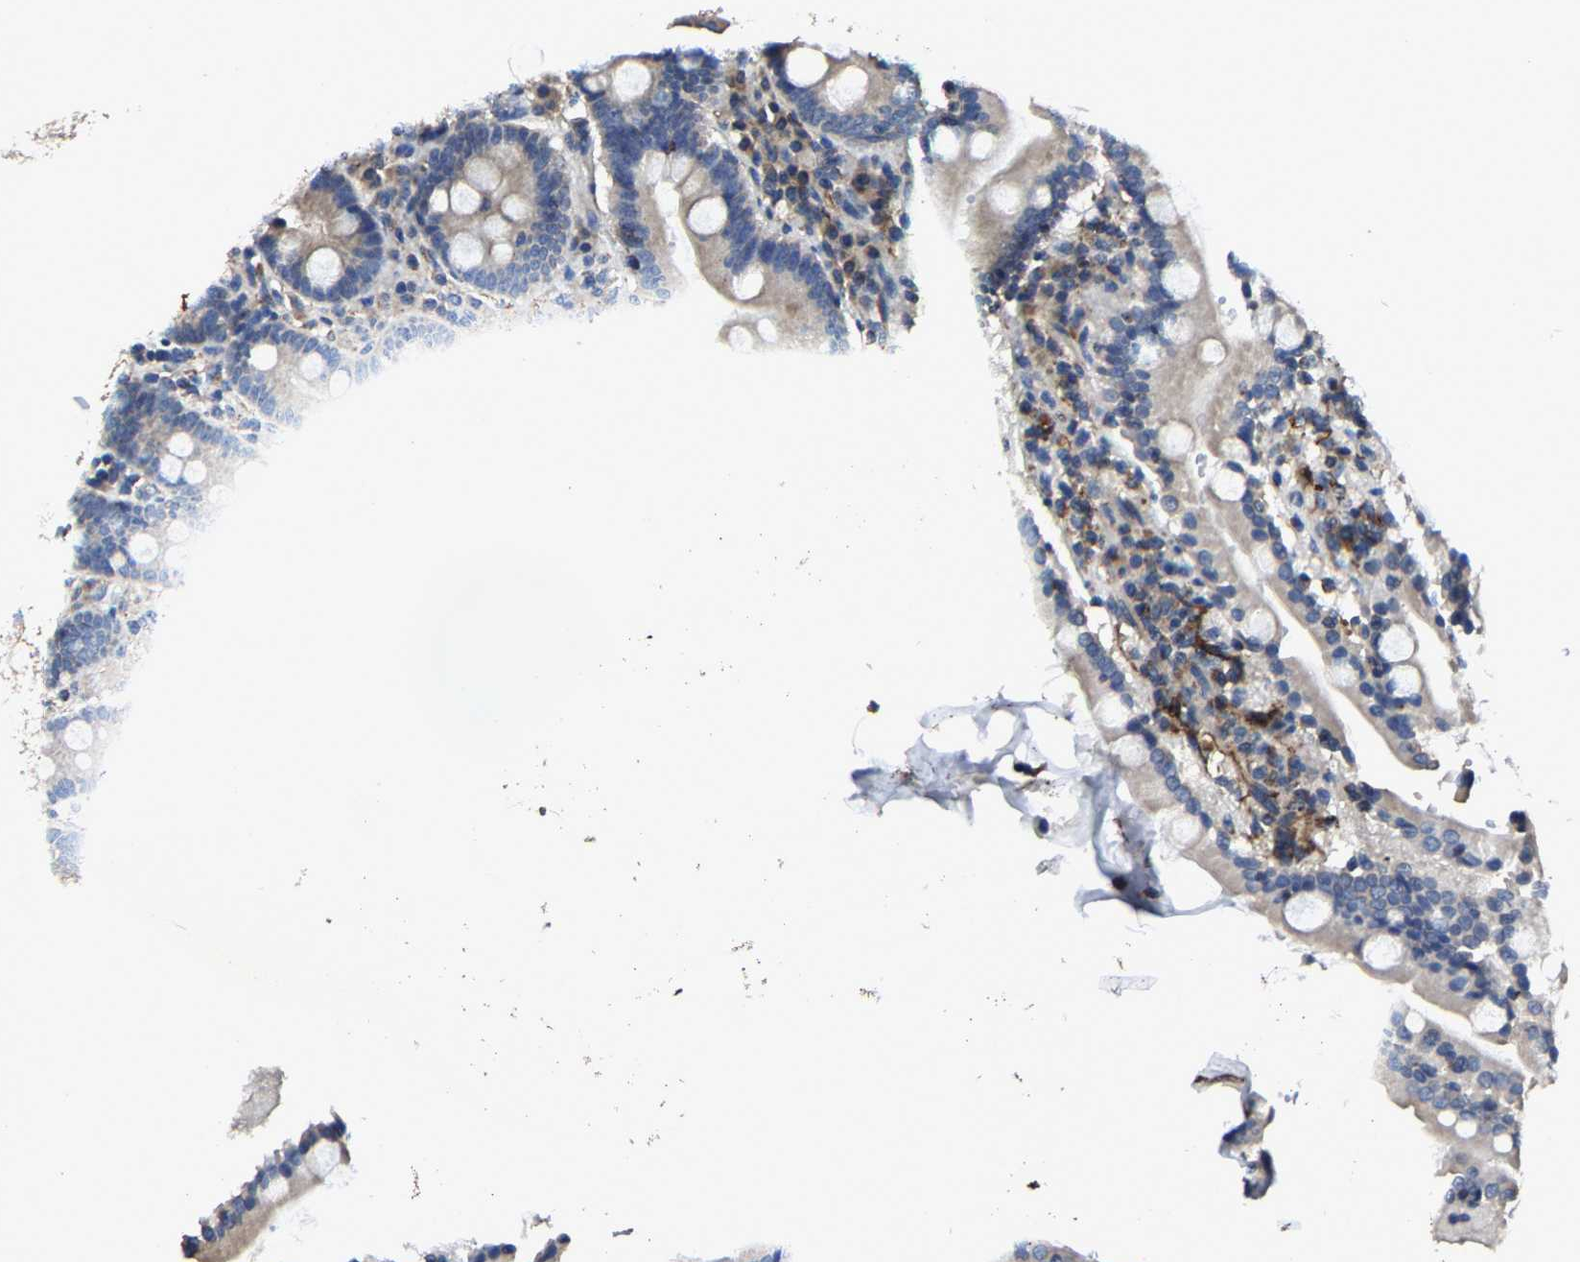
{"staining": {"intensity": "weak", "quantity": "<25%", "location": "cytoplasmic/membranous"}, "tissue": "duodenum", "cell_type": "Glandular cells", "image_type": "normal", "snomed": [{"axis": "morphology", "description": "Normal tissue, NOS"}, {"axis": "topography", "description": "Small intestine, NOS"}], "caption": "Immunohistochemistry (IHC) of benign duodenum reveals no positivity in glandular cells. (IHC, brightfield microscopy, high magnification).", "gene": "AGK", "patient": {"sex": "female", "age": 71}}